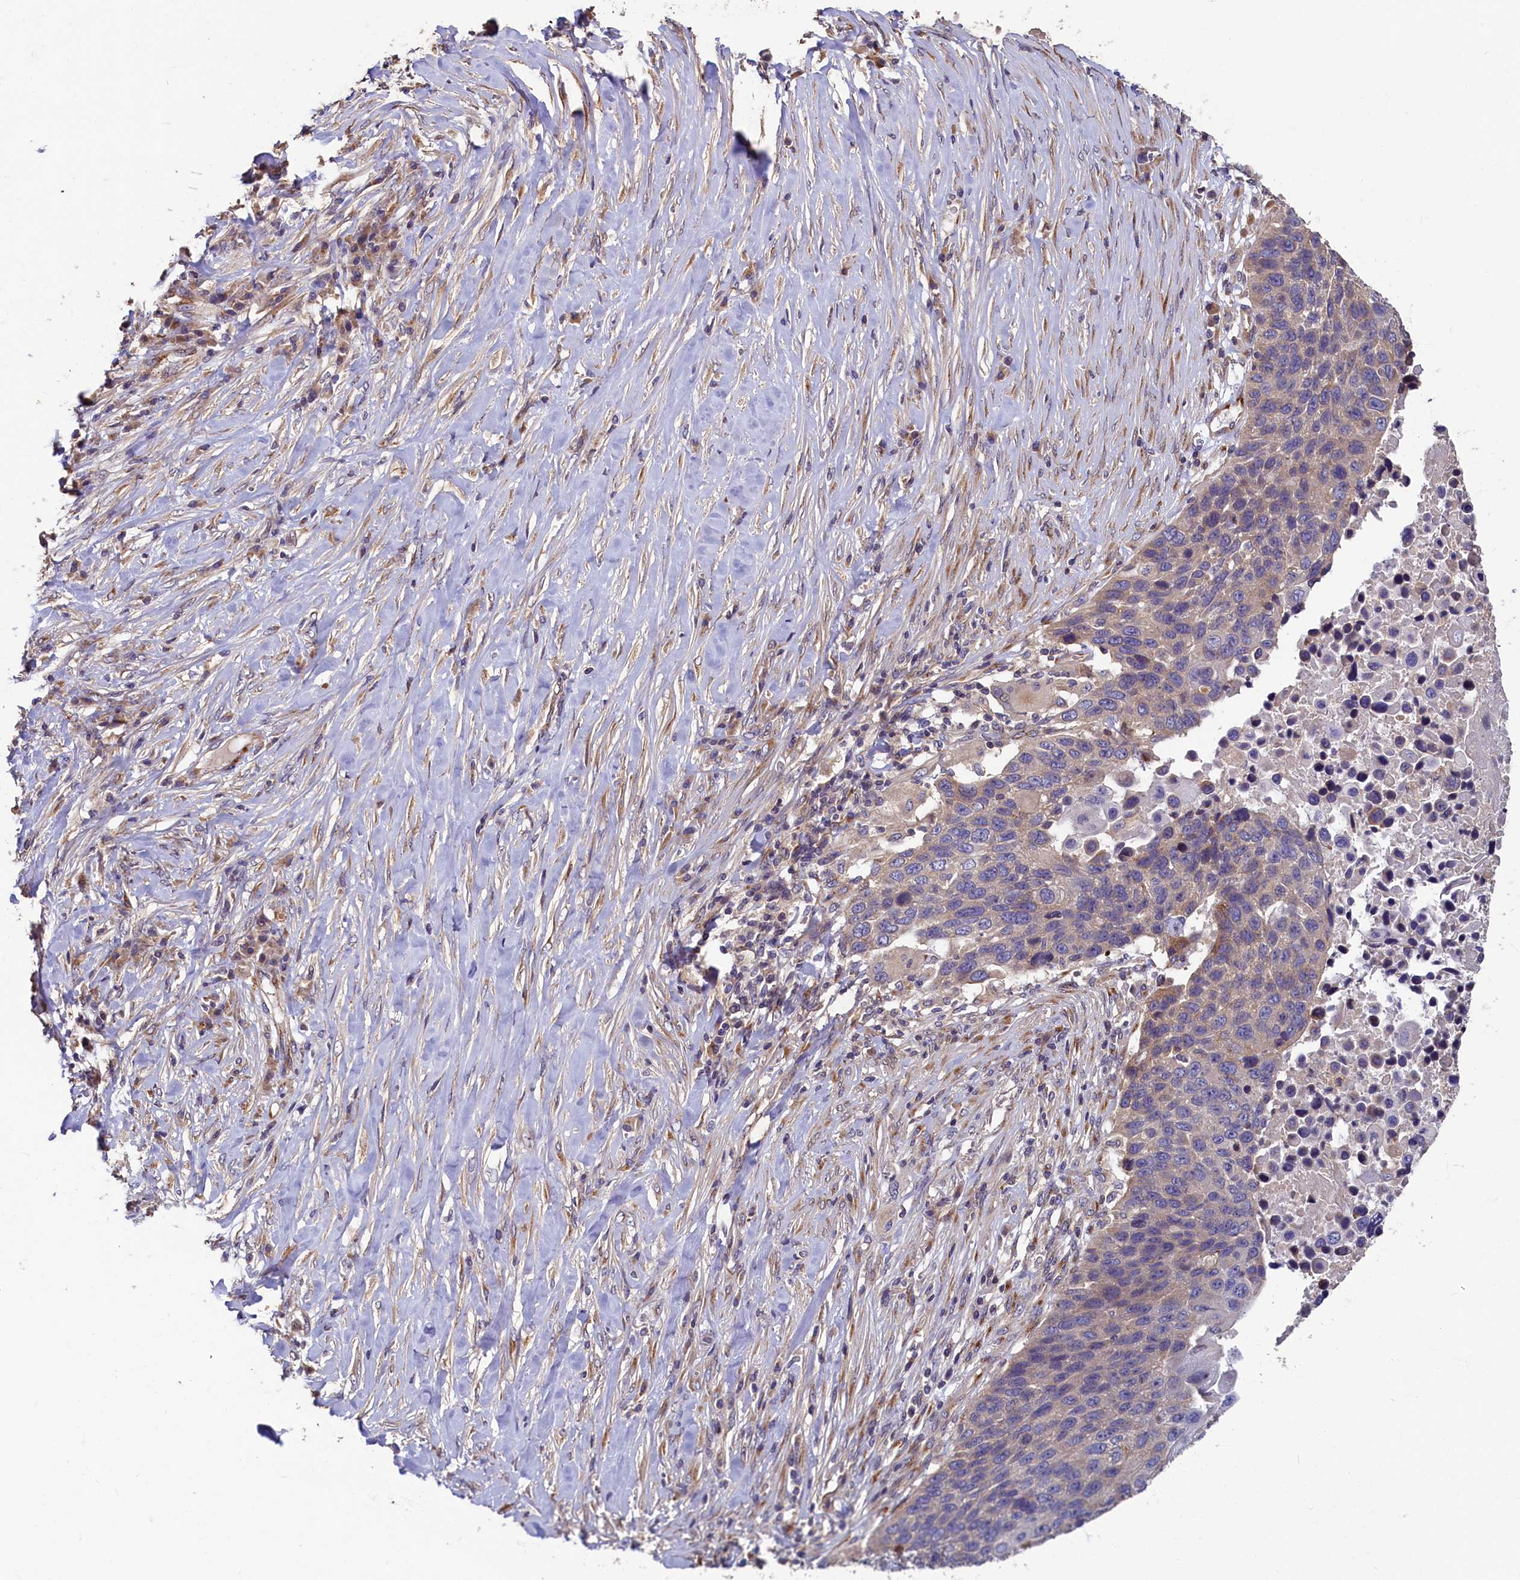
{"staining": {"intensity": "weak", "quantity": "<25%", "location": "cytoplasmic/membranous"}, "tissue": "lung cancer", "cell_type": "Tumor cells", "image_type": "cancer", "snomed": [{"axis": "morphology", "description": "Normal tissue, NOS"}, {"axis": "morphology", "description": "Squamous cell carcinoma, NOS"}, {"axis": "topography", "description": "Lymph node"}, {"axis": "topography", "description": "Lung"}], "caption": "Immunohistochemistry histopathology image of neoplastic tissue: lung squamous cell carcinoma stained with DAB (3,3'-diaminobenzidine) exhibits no significant protein positivity in tumor cells.", "gene": "TMEM181", "patient": {"sex": "male", "age": 66}}